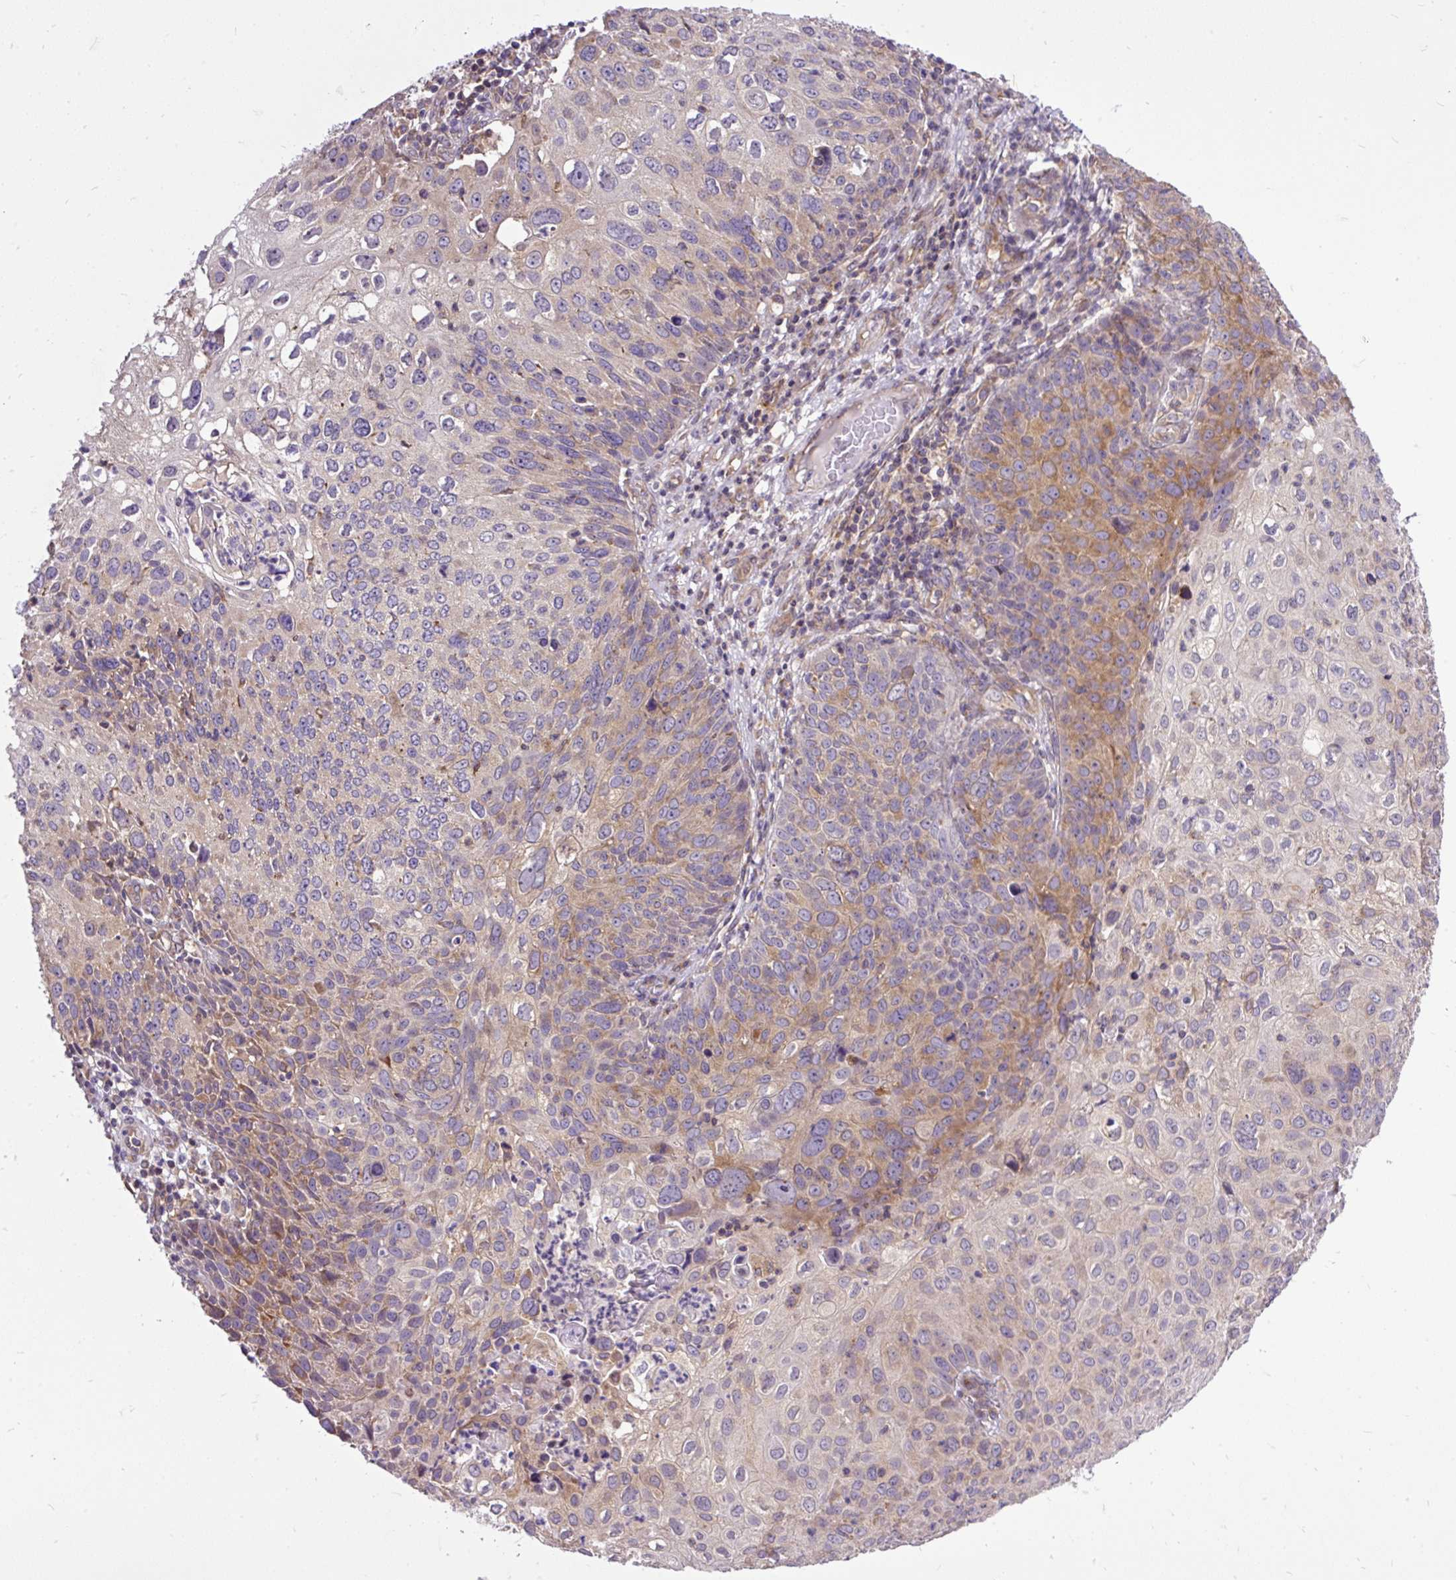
{"staining": {"intensity": "moderate", "quantity": "25%-75%", "location": "cytoplasmic/membranous"}, "tissue": "skin cancer", "cell_type": "Tumor cells", "image_type": "cancer", "snomed": [{"axis": "morphology", "description": "Squamous cell carcinoma, NOS"}, {"axis": "topography", "description": "Skin"}], "caption": "Skin cancer (squamous cell carcinoma) was stained to show a protein in brown. There is medium levels of moderate cytoplasmic/membranous positivity in approximately 25%-75% of tumor cells.", "gene": "TRIM17", "patient": {"sex": "male", "age": 87}}